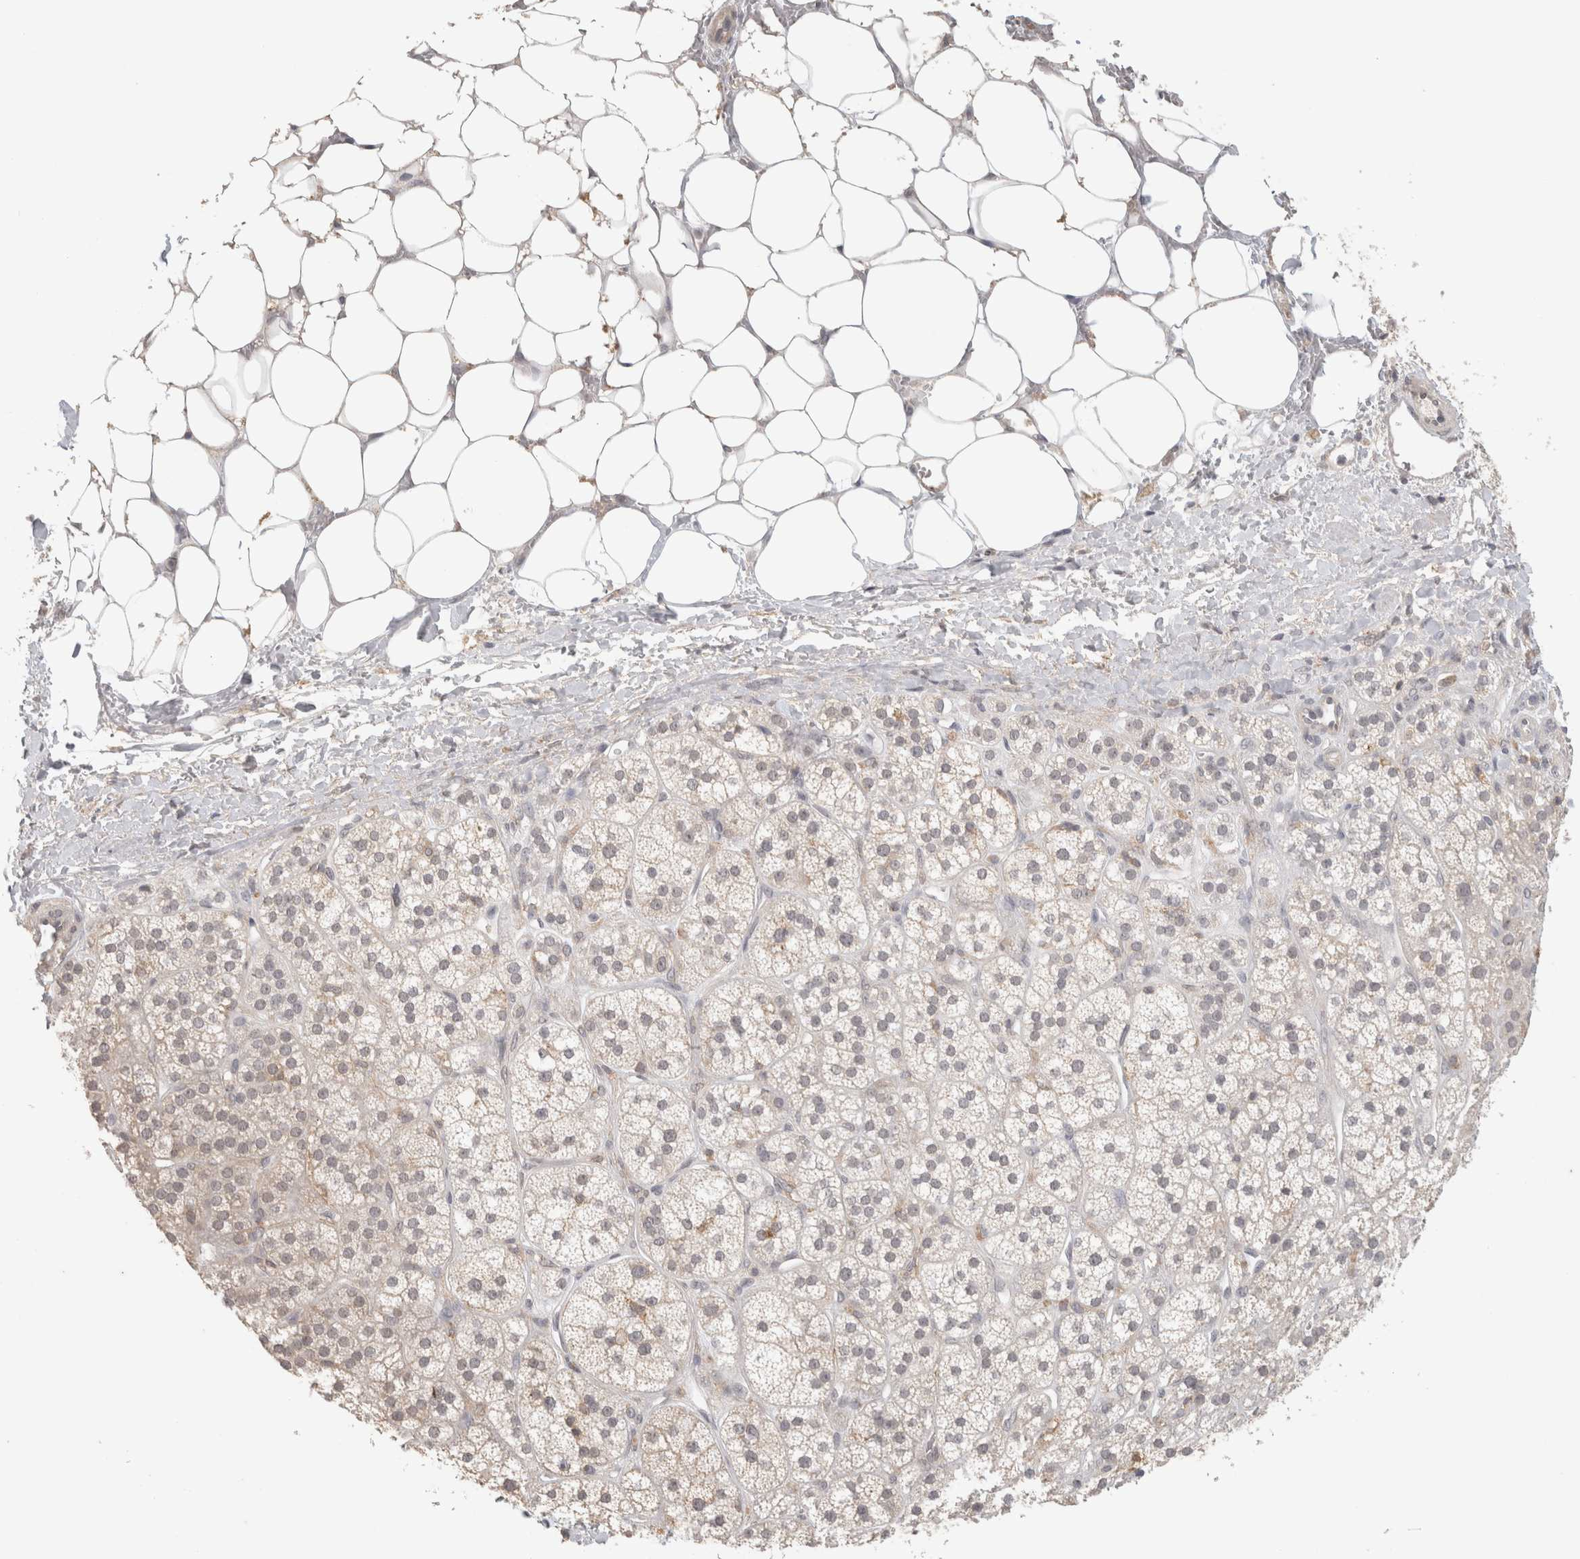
{"staining": {"intensity": "negative", "quantity": "none", "location": "none"}, "tissue": "adrenal gland", "cell_type": "Glandular cells", "image_type": "normal", "snomed": [{"axis": "morphology", "description": "Normal tissue, NOS"}, {"axis": "topography", "description": "Adrenal gland"}], "caption": "Protein analysis of unremarkable adrenal gland displays no significant staining in glandular cells. The staining is performed using DAB brown chromogen with nuclei counter-stained in using hematoxylin.", "gene": "HAVCR2", "patient": {"sex": "male", "age": 56}}